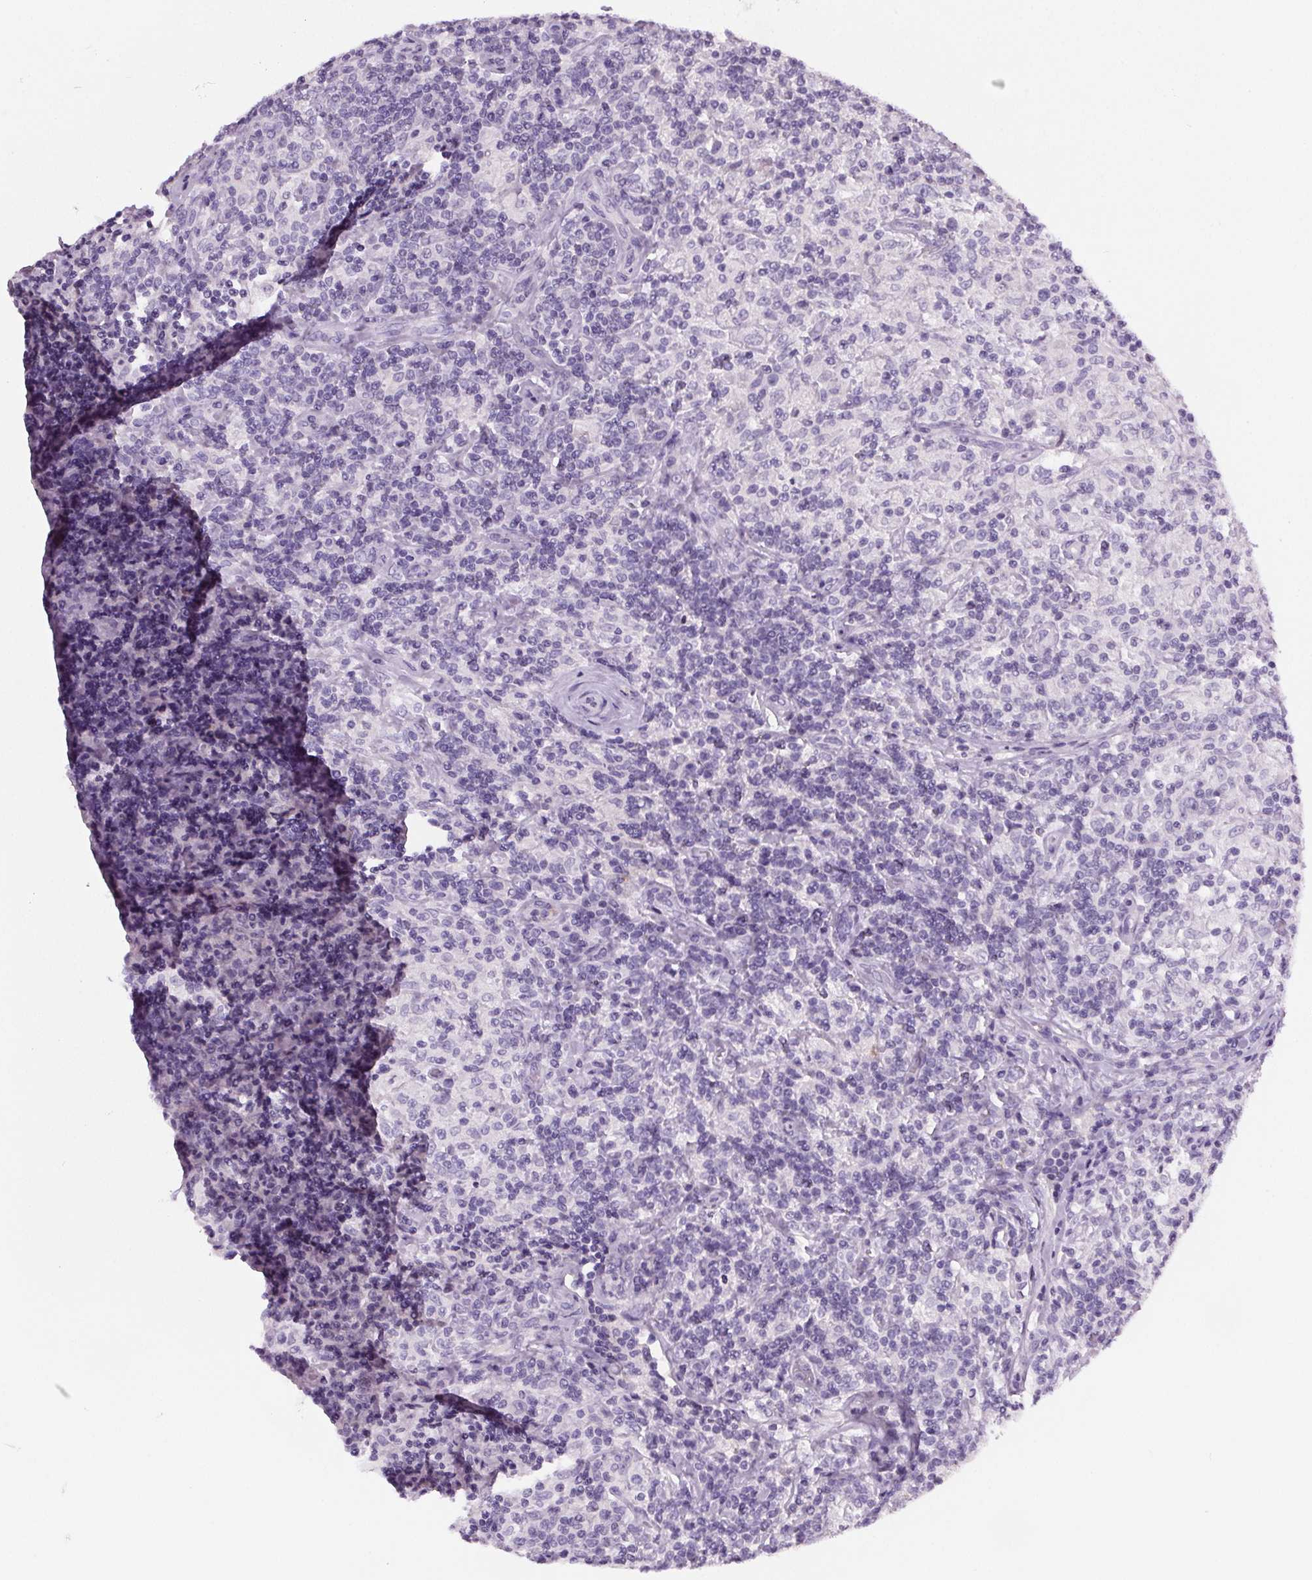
{"staining": {"intensity": "negative", "quantity": "none", "location": "none"}, "tissue": "lymphoma", "cell_type": "Tumor cells", "image_type": "cancer", "snomed": [{"axis": "morphology", "description": "Hodgkin's disease, NOS"}, {"axis": "topography", "description": "Lymph node"}], "caption": "This image is of Hodgkin's disease stained with immunohistochemistry to label a protein in brown with the nuclei are counter-stained blue. There is no expression in tumor cells. (DAB immunohistochemistry, high magnification).", "gene": "CD5L", "patient": {"sex": "male", "age": 70}}